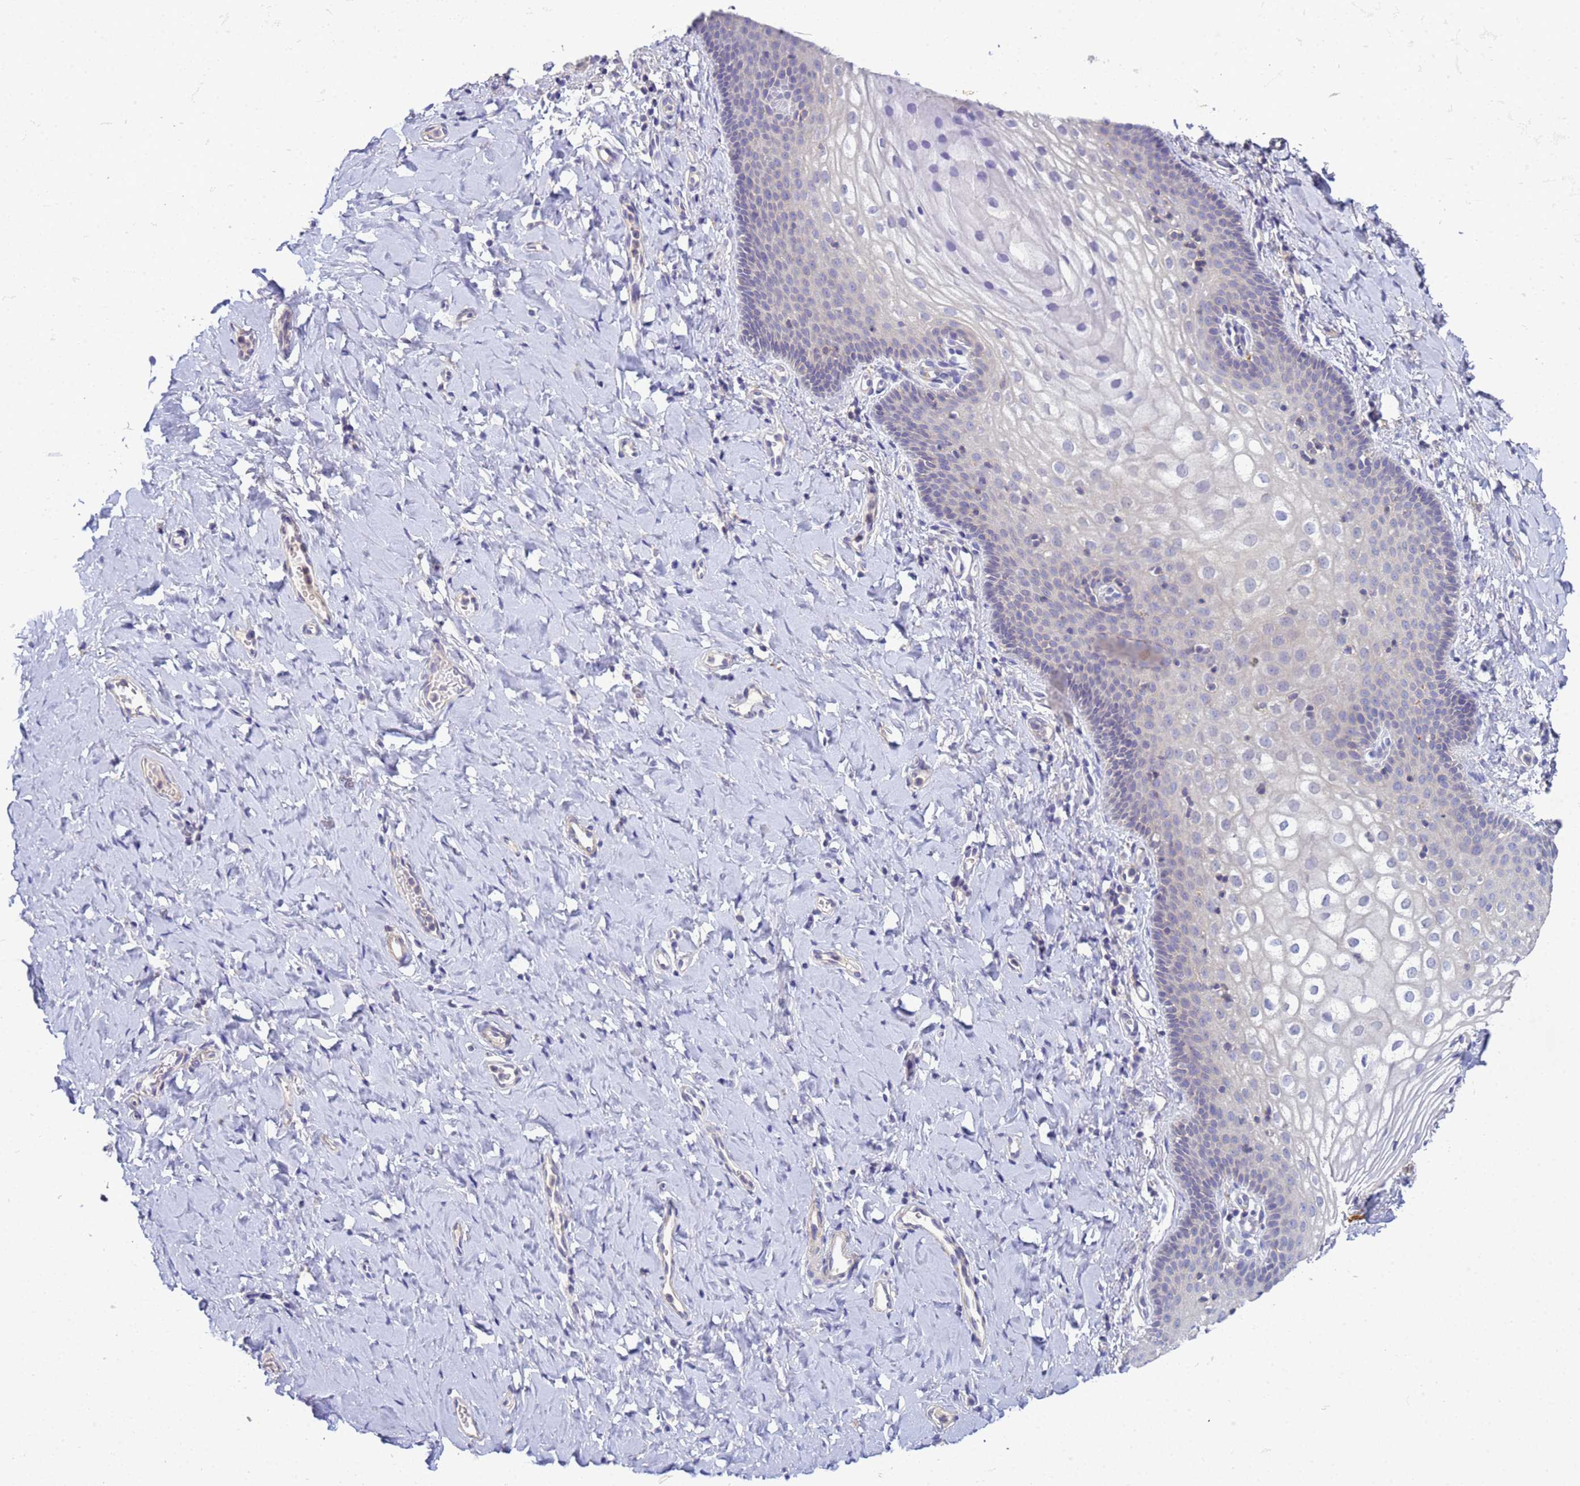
{"staining": {"intensity": "negative", "quantity": "none", "location": "none"}, "tissue": "vagina", "cell_type": "Squamous epithelial cells", "image_type": "normal", "snomed": [{"axis": "morphology", "description": "Normal tissue, NOS"}, {"axis": "topography", "description": "Vagina"}], "caption": "This is a histopathology image of IHC staining of unremarkable vagina, which shows no expression in squamous epithelial cells. (DAB IHC with hematoxylin counter stain).", "gene": "KLHL13", "patient": {"sex": "female", "age": 60}}